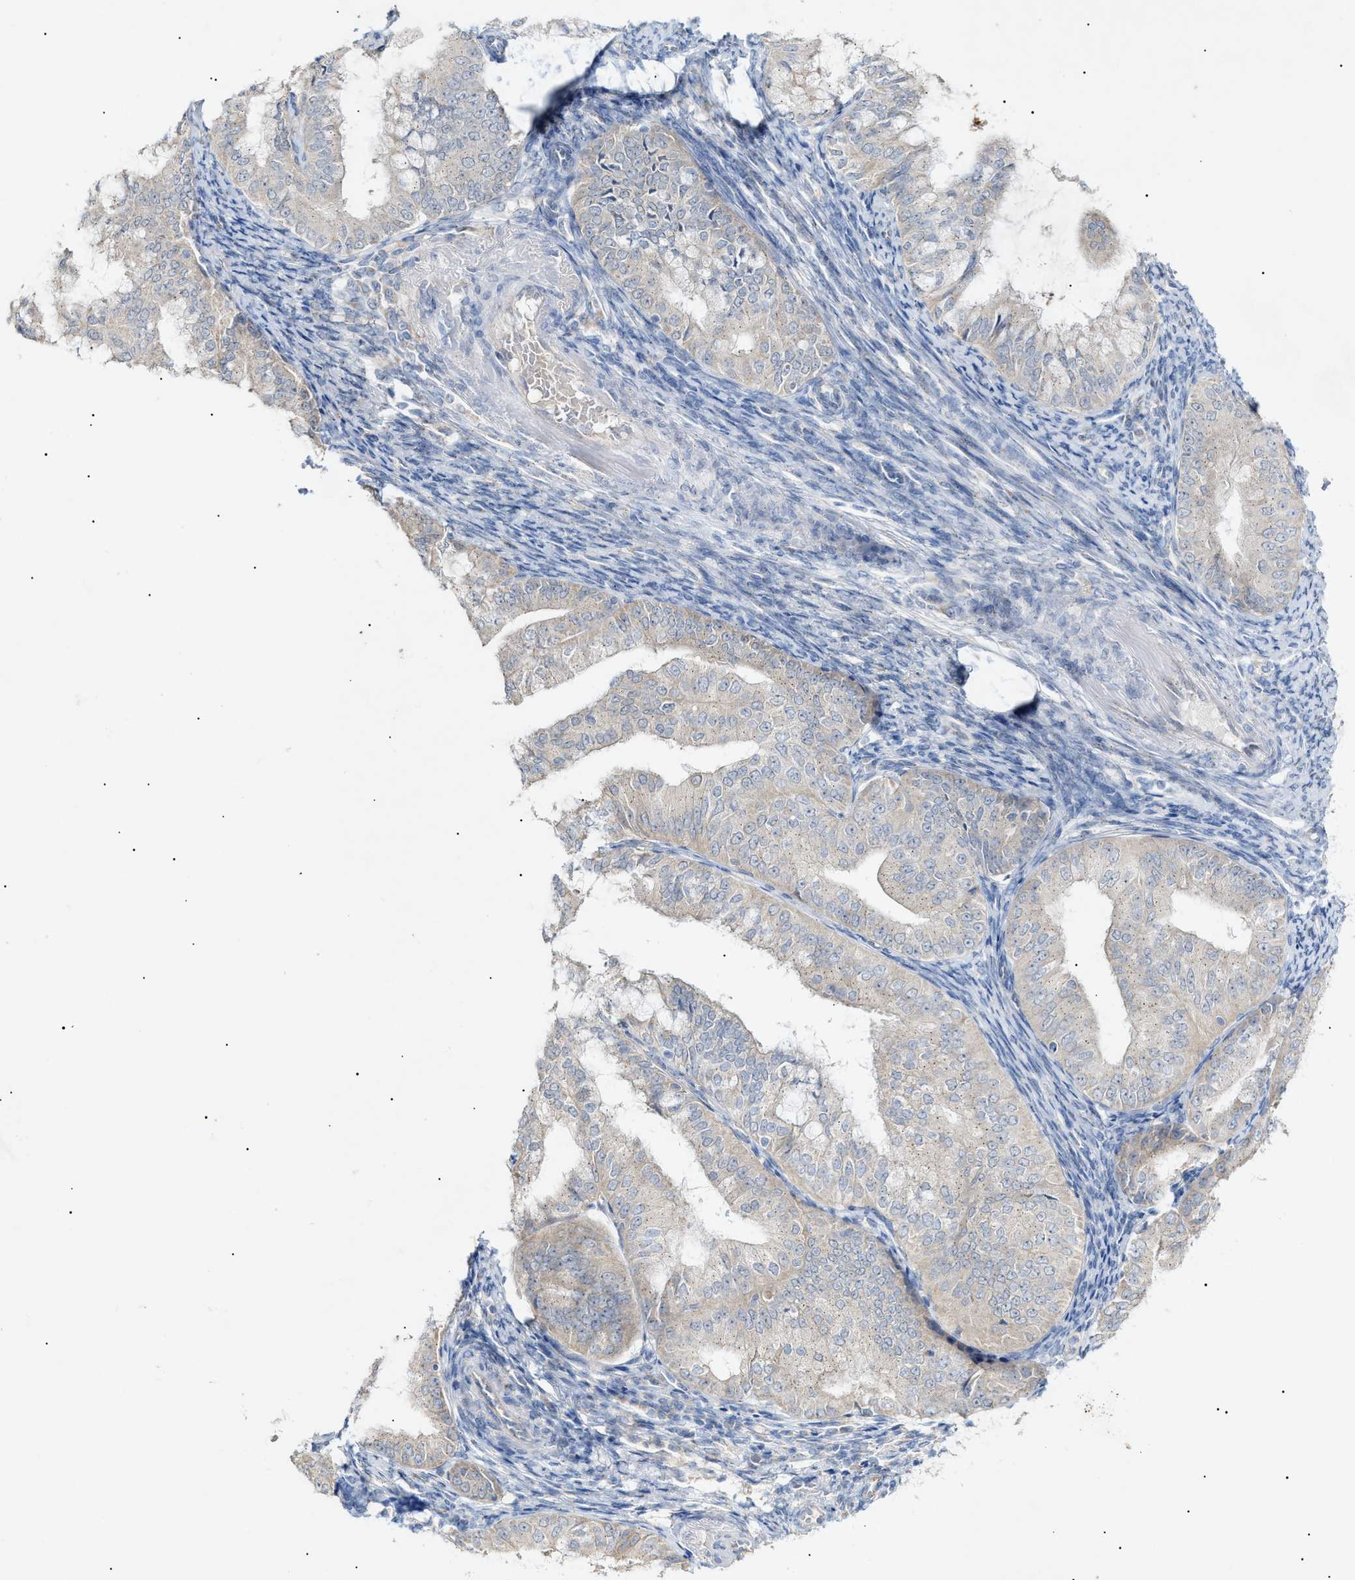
{"staining": {"intensity": "negative", "quantity": "none", "location": "none"}, "tissue": "endometrial cancer", "cell_type": "Tumor cells", "image_type": "cancer", "snomed": [{"axis": "morphology", "description": "Adenocarcinoma, NOS"}, {"axis": "topography", "description": "Endometrium"}], "caption": "Human endometrial cancer (adenocarcinoma) stained for a protein using immunohistochemistry shows no staining in tumor cells.", "gene": "SLC25A31", "patient": {"sex": "female", "age": 63}}